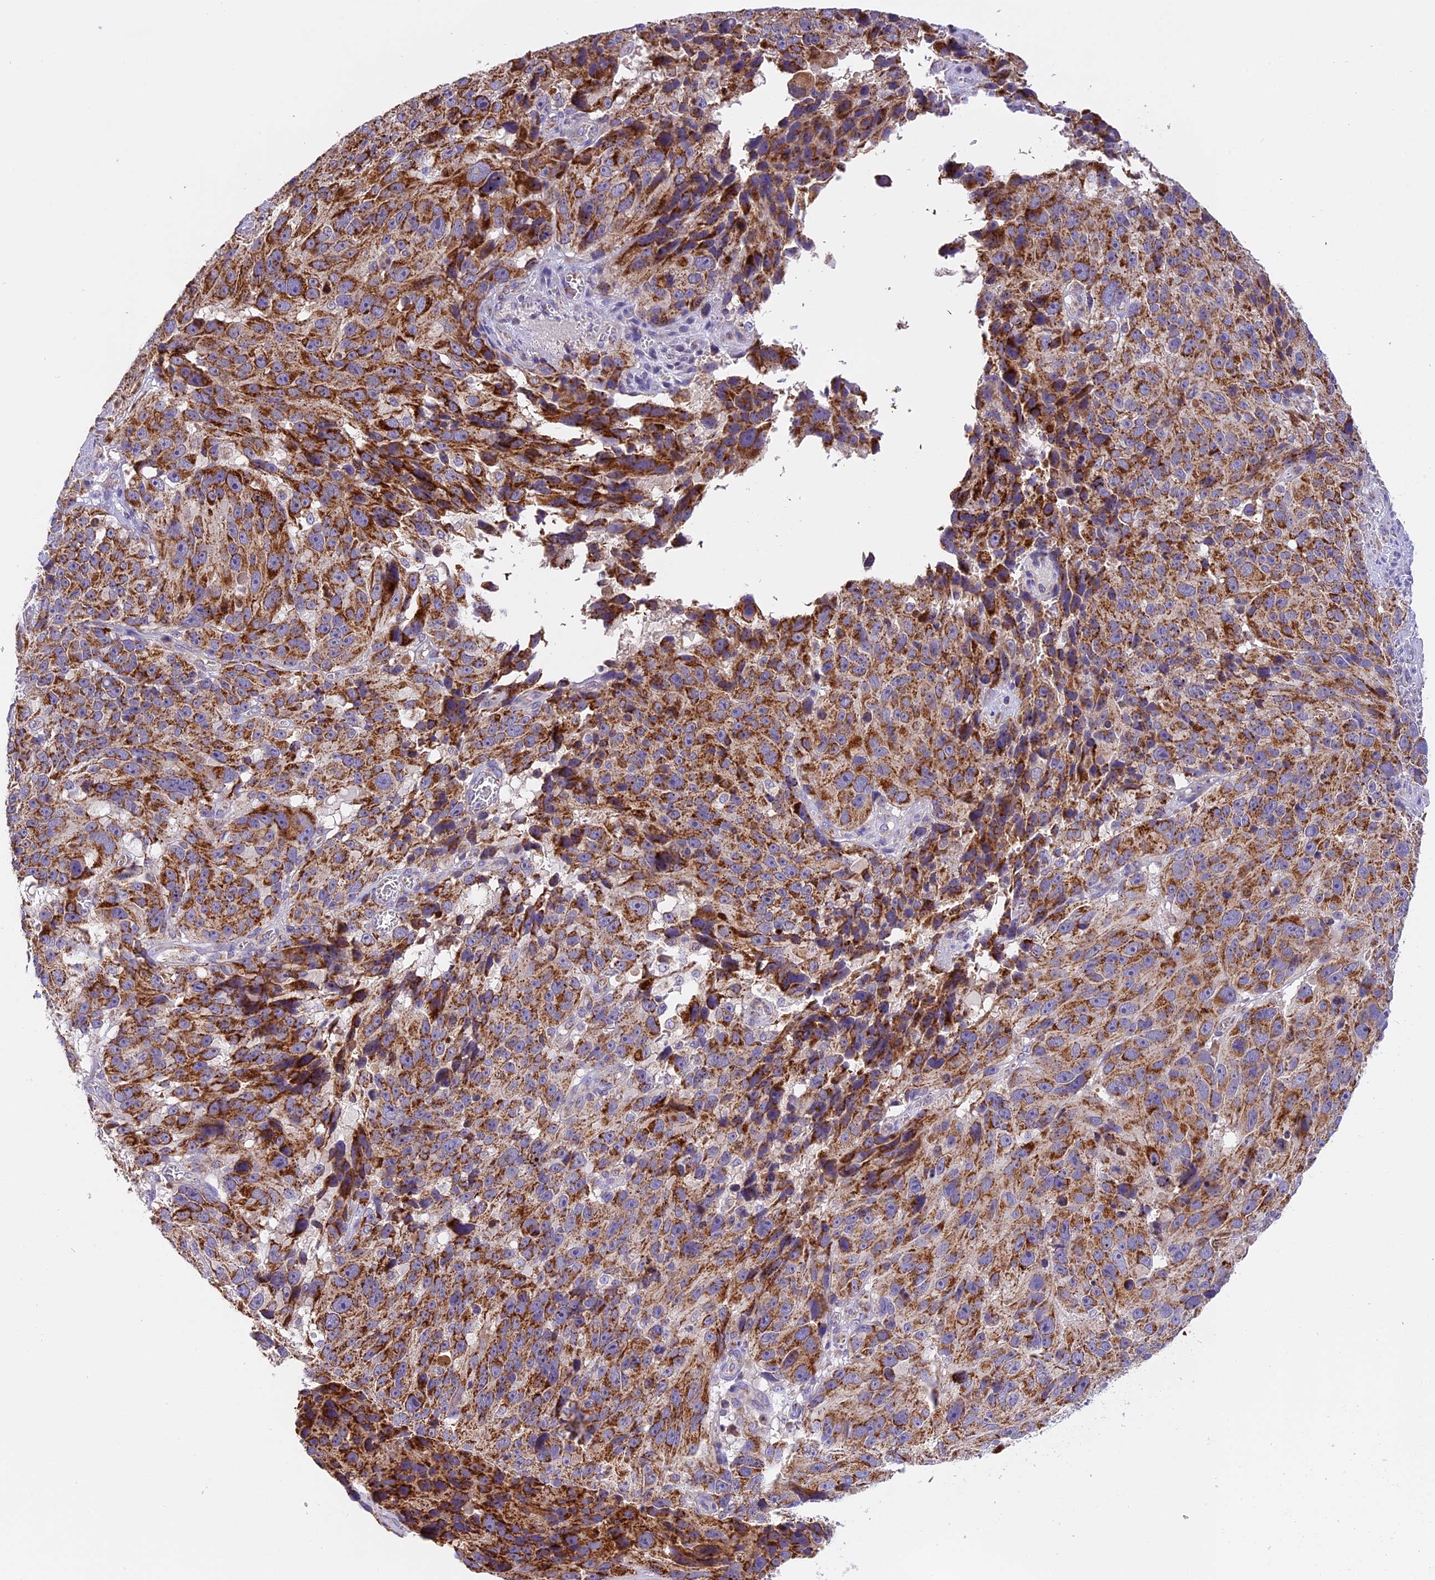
{"staining": {"intensity": "moderate", "quantity": ">75%", "location": "cytoplasmic/membranous"}, "tissue": "melanoma", "cell_type": "Tumor cells", "image_type": "cancer", "snomed": [{"axis": "morphology", "description": "Malignant melanoma, NOS"}, {"axis": "topography", "description": "Skin"}], "caption": "Protein staining of melanoma tissue exhibits moderate cytoplasmic/membranous expression in about >75% of tumor cells. Immunohistochemistry (ihc) stains the protein in brown and the nuclei are stained blue.", "gene": "MGME1", "patient": {"sex": "male", "age": 84}}